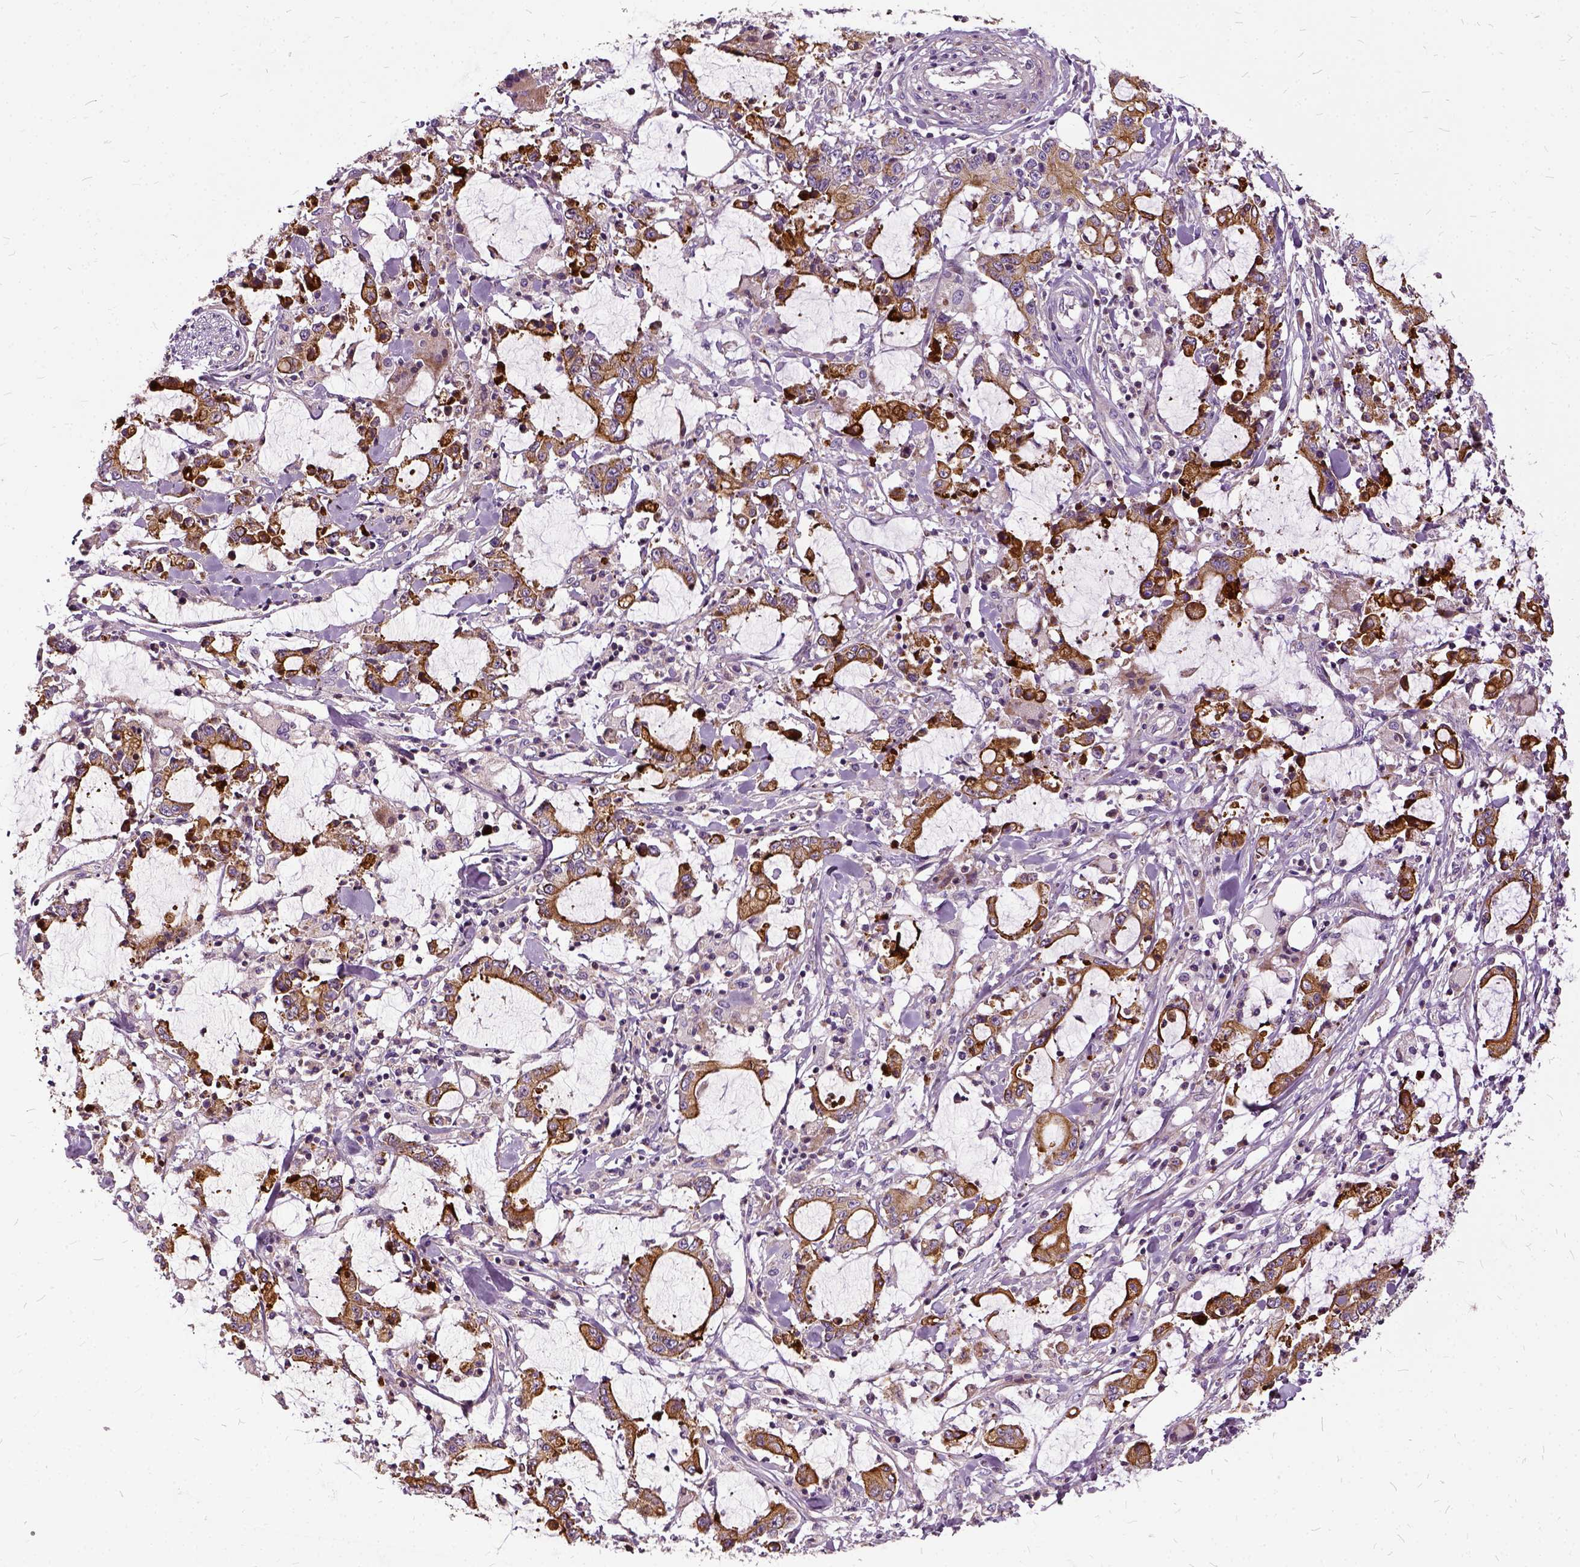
{"staining": {"intensity": "strong", "quantity": ">75%", "location": "cytoplasmic/membranous"}, "tissue": "stomach cancer", "cell_type": "Tumor cells", "image_type": "cancer", "snomed": [{"axis": "morphology", "description": "Adenocarcinoma, NOS"}, {"axis": "topography", "description": "Stomach, upper"}], "caption": "A photomicrograph of human adenocarcinoma (stomach) stained for a protein demonstrates strong cytoplasmic/membranous brown staining in tumor cells.", "gene": "ILRUN", "patient": {"sex": "male", "age": 68}}